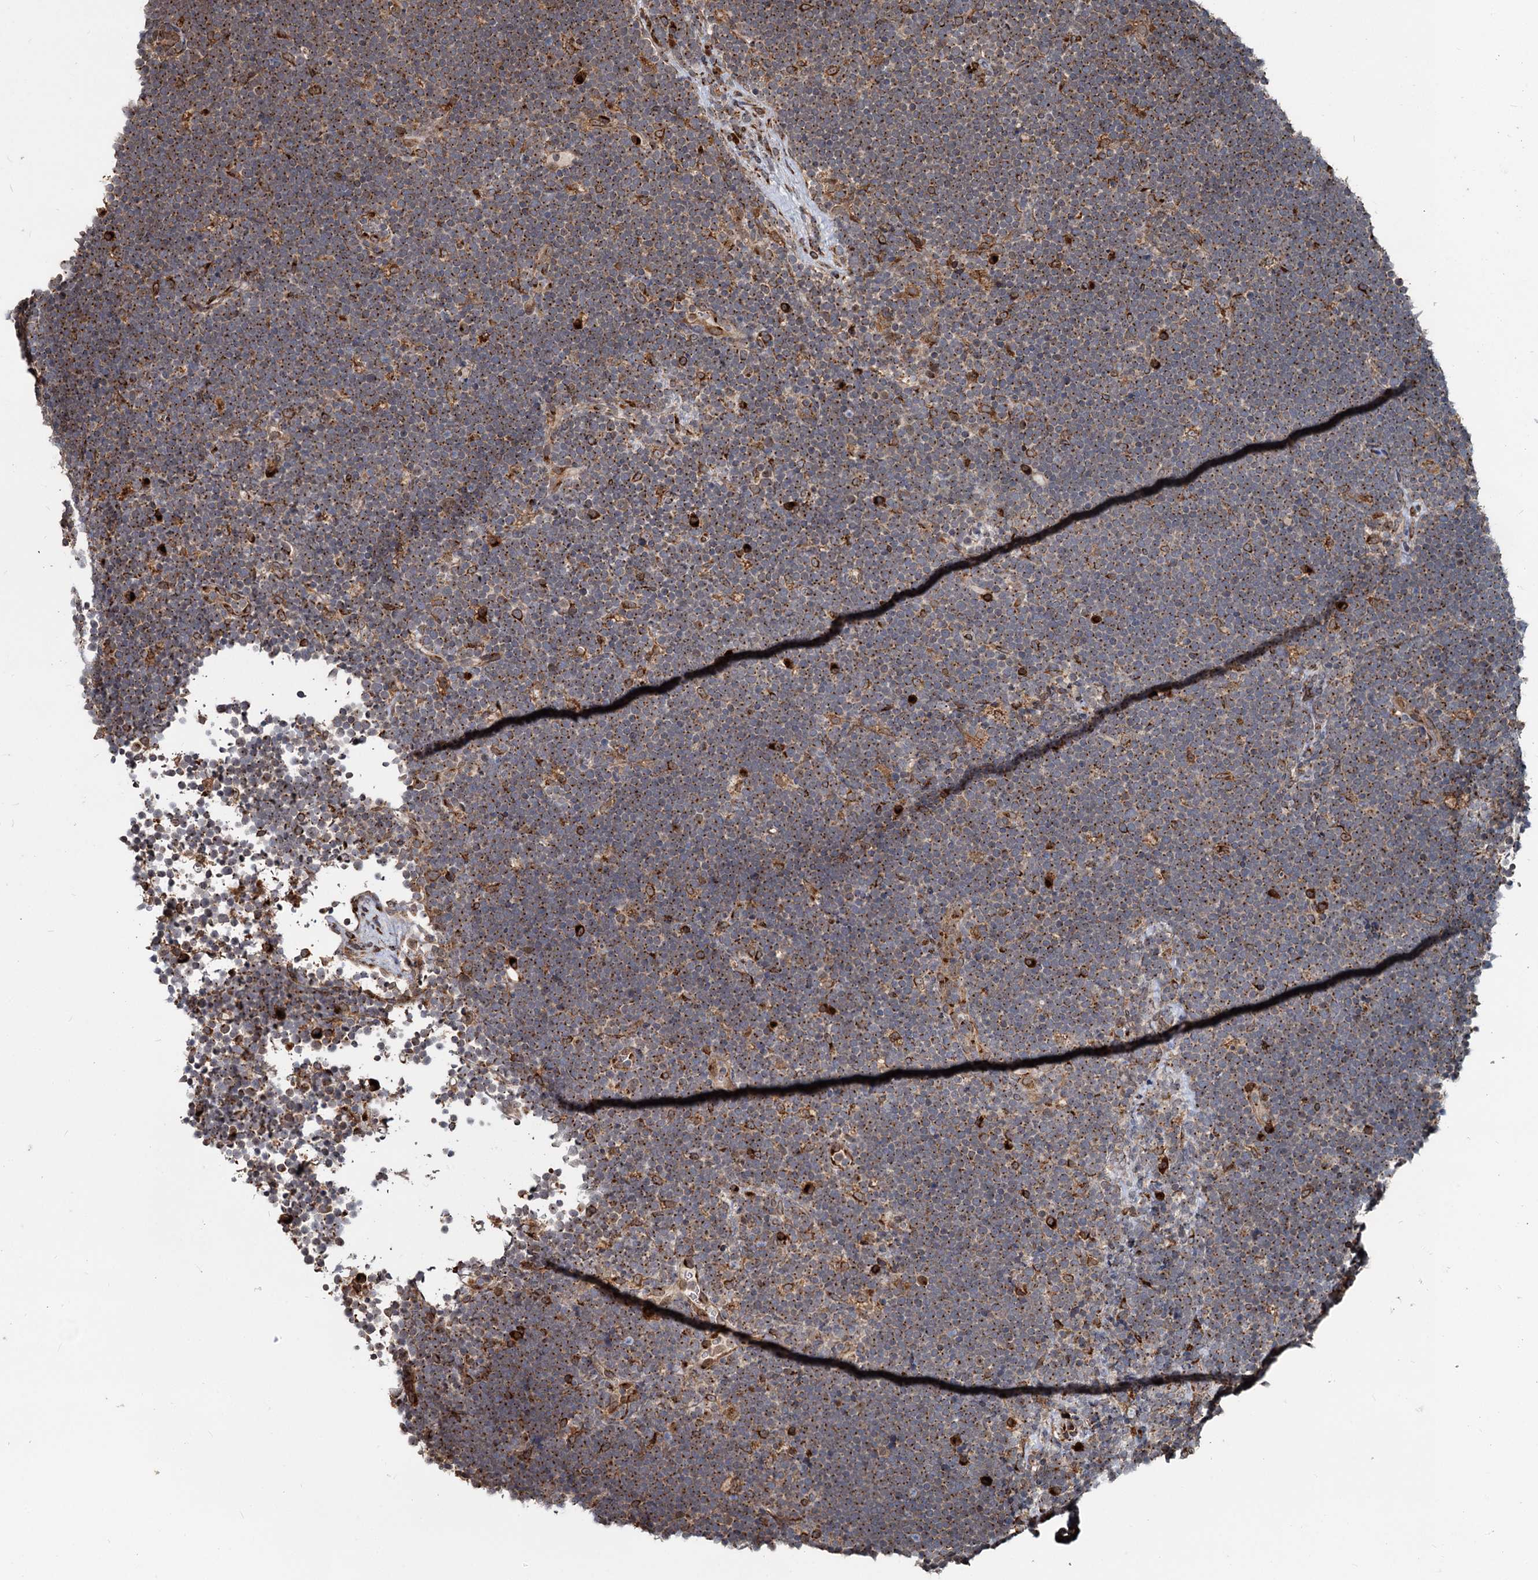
{"staining": {"intensity": "weak", "quantity": ">75%", "location": "cytoplasmic/membranous"}, "tissue": "lymphoma", "cell_type": "Tumor cells", "image_type": "cancer", "snomed": [{"axis": "morphology", "description": "Malignant lymphoma, non-Hodgkin's type, High grade"}, {"axis": "topography", "description": "Lymph node"}], "caption": "Tumor cells display low levels of weak cytoplasmic/membranous expression in approximately >75% of cells in lymphoma.", "gene": "SAAL1", "patient": {"sex": "male", "age": 13}}